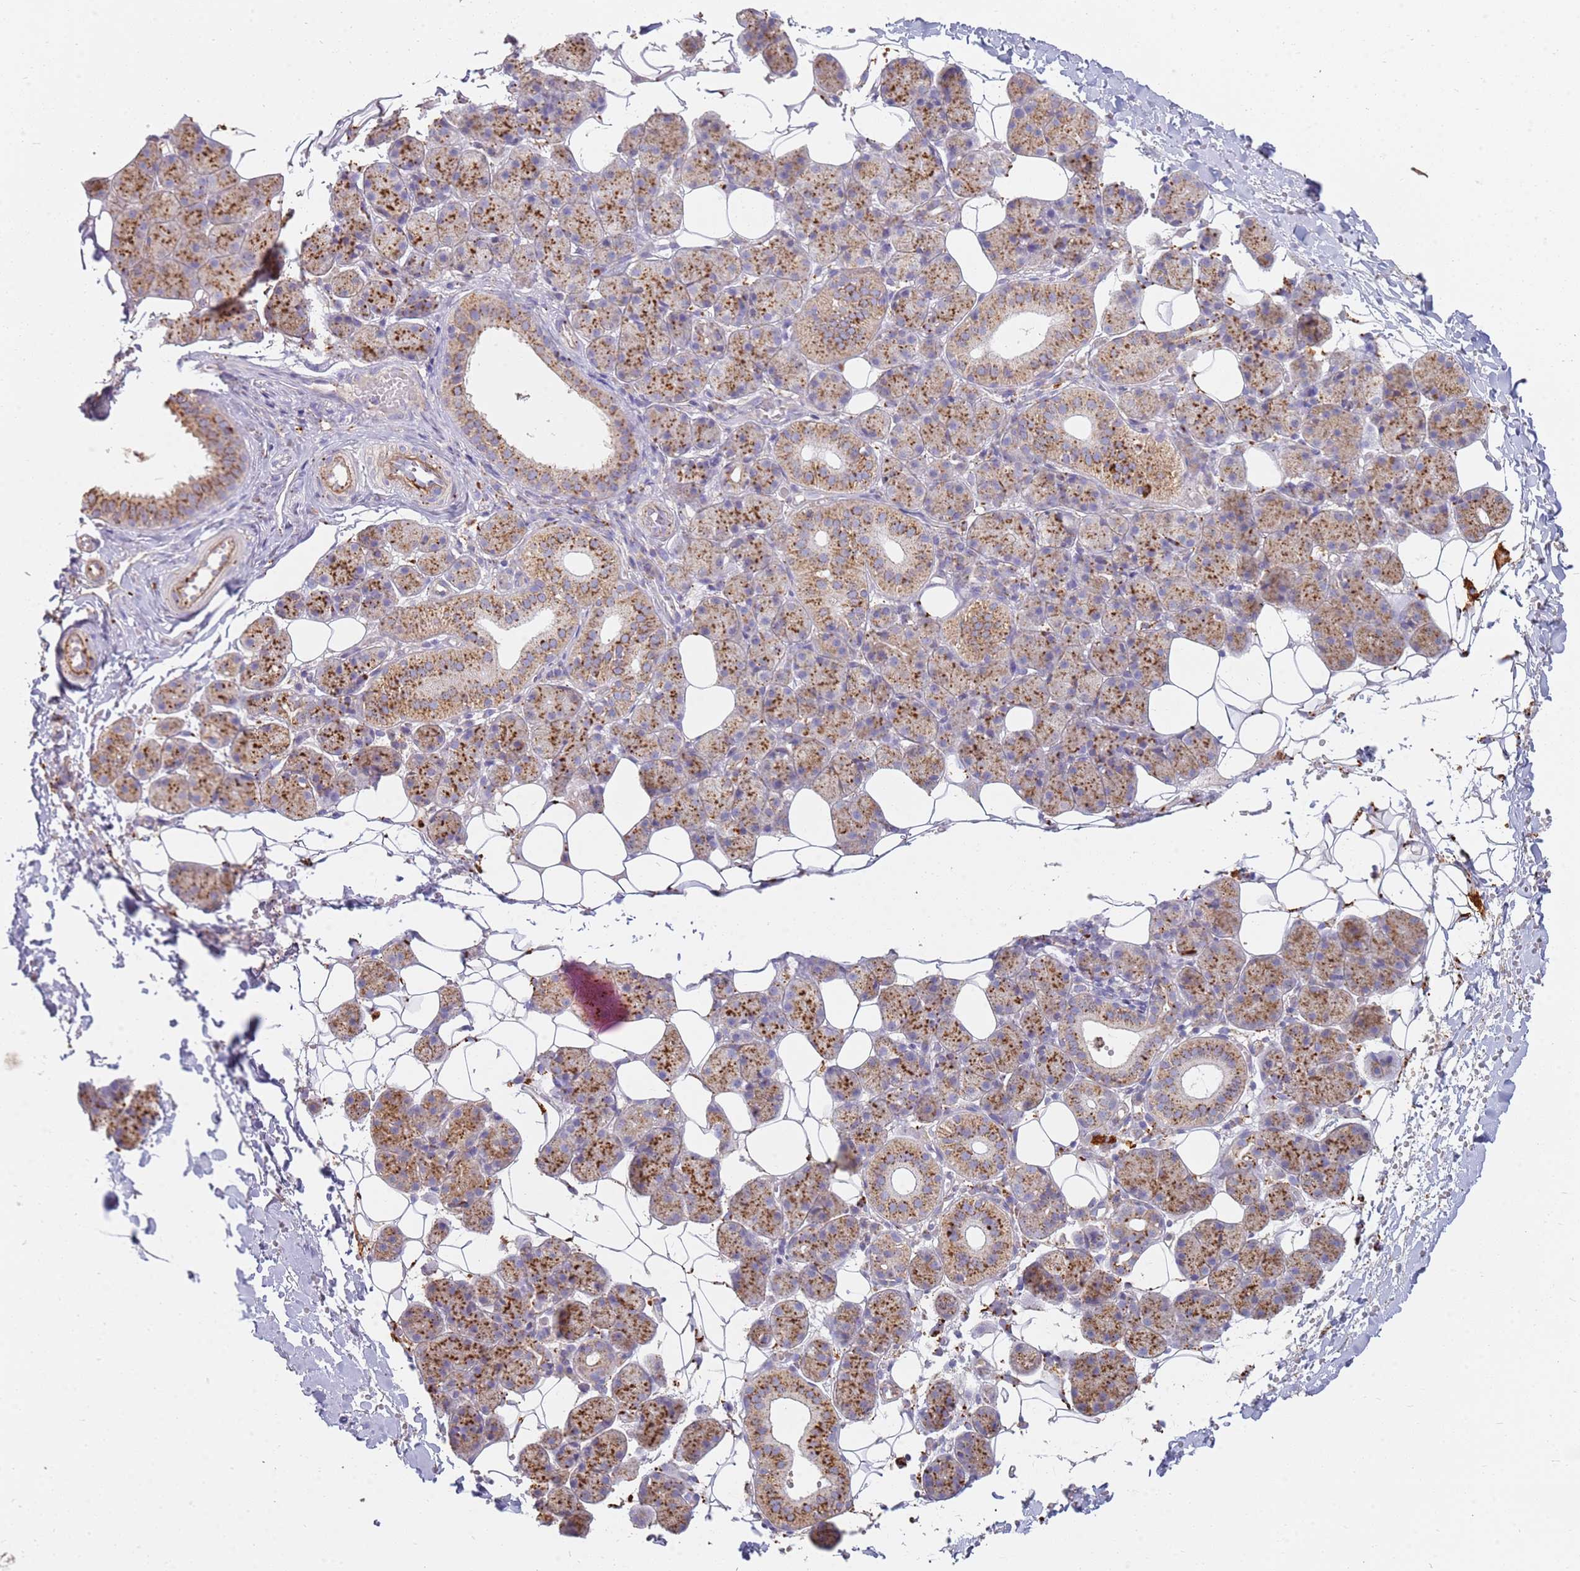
{"staining": {"intensity": "strong", "quantity": "25%-75%", "location": "cytoplasmic/membranous"}, "tissue": "salivary gland", "cell_type": "Glandular cells", "image_type": "normal", "snomed": [{"axis": "morphology", "description": "Normal tissue, NOS"}, {"axis": "topography", "description": "Salivary gland"}], "caption": "Immunohistochemistry (IHC) (DAB (3,3'-diaminobenzidine)) staining of benign salivary gland displays strong cytoplasmic/membranous protein positivity in about 25%-75% of glandular cells. (DAB = brown stain, brightfield microscopy at high magnification).", "gene": "TMEM229B", "patient": {"sex": "female", "age": 33}}